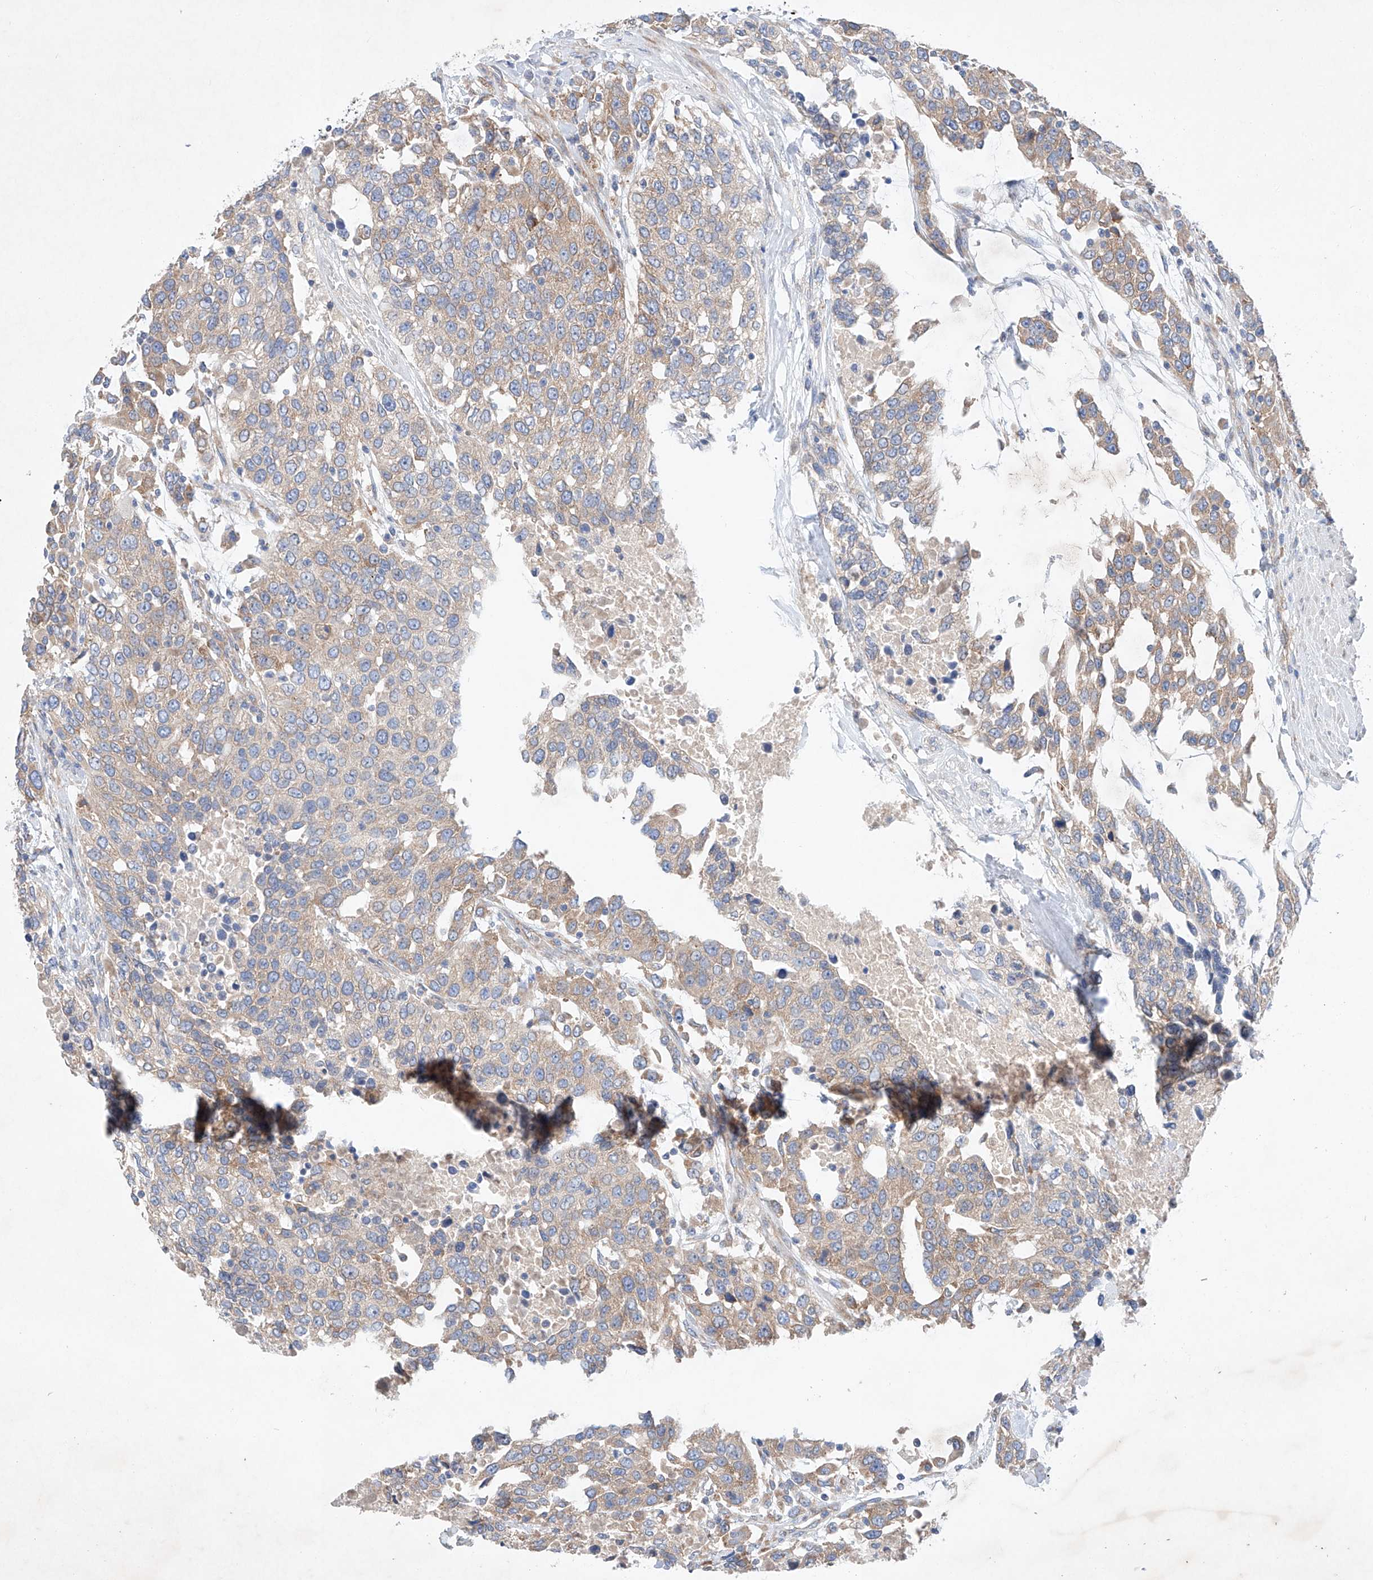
{"staining": {"intensity": "weak", "quantity": ">75%", "location": "cytoplasmic/membranous"}, "tissue": "urothelial cancer", "cell_type": "Tumor cells", "image_type": "cancer", "snomed": [{"axis": "morphology", "description": "Urothelial carcinoma, High grade"}, {"axis": "topography", "description": "Urinary bladder"}], "caption": "Human urothelial carcinoma (high-grade) stained with a brown dye displays weak cytoplasmic/membranous positive positivity in approximately >75% of tumor cells.", "gene": "FASTK", "patient": {"sex": "female", "age": 80}}